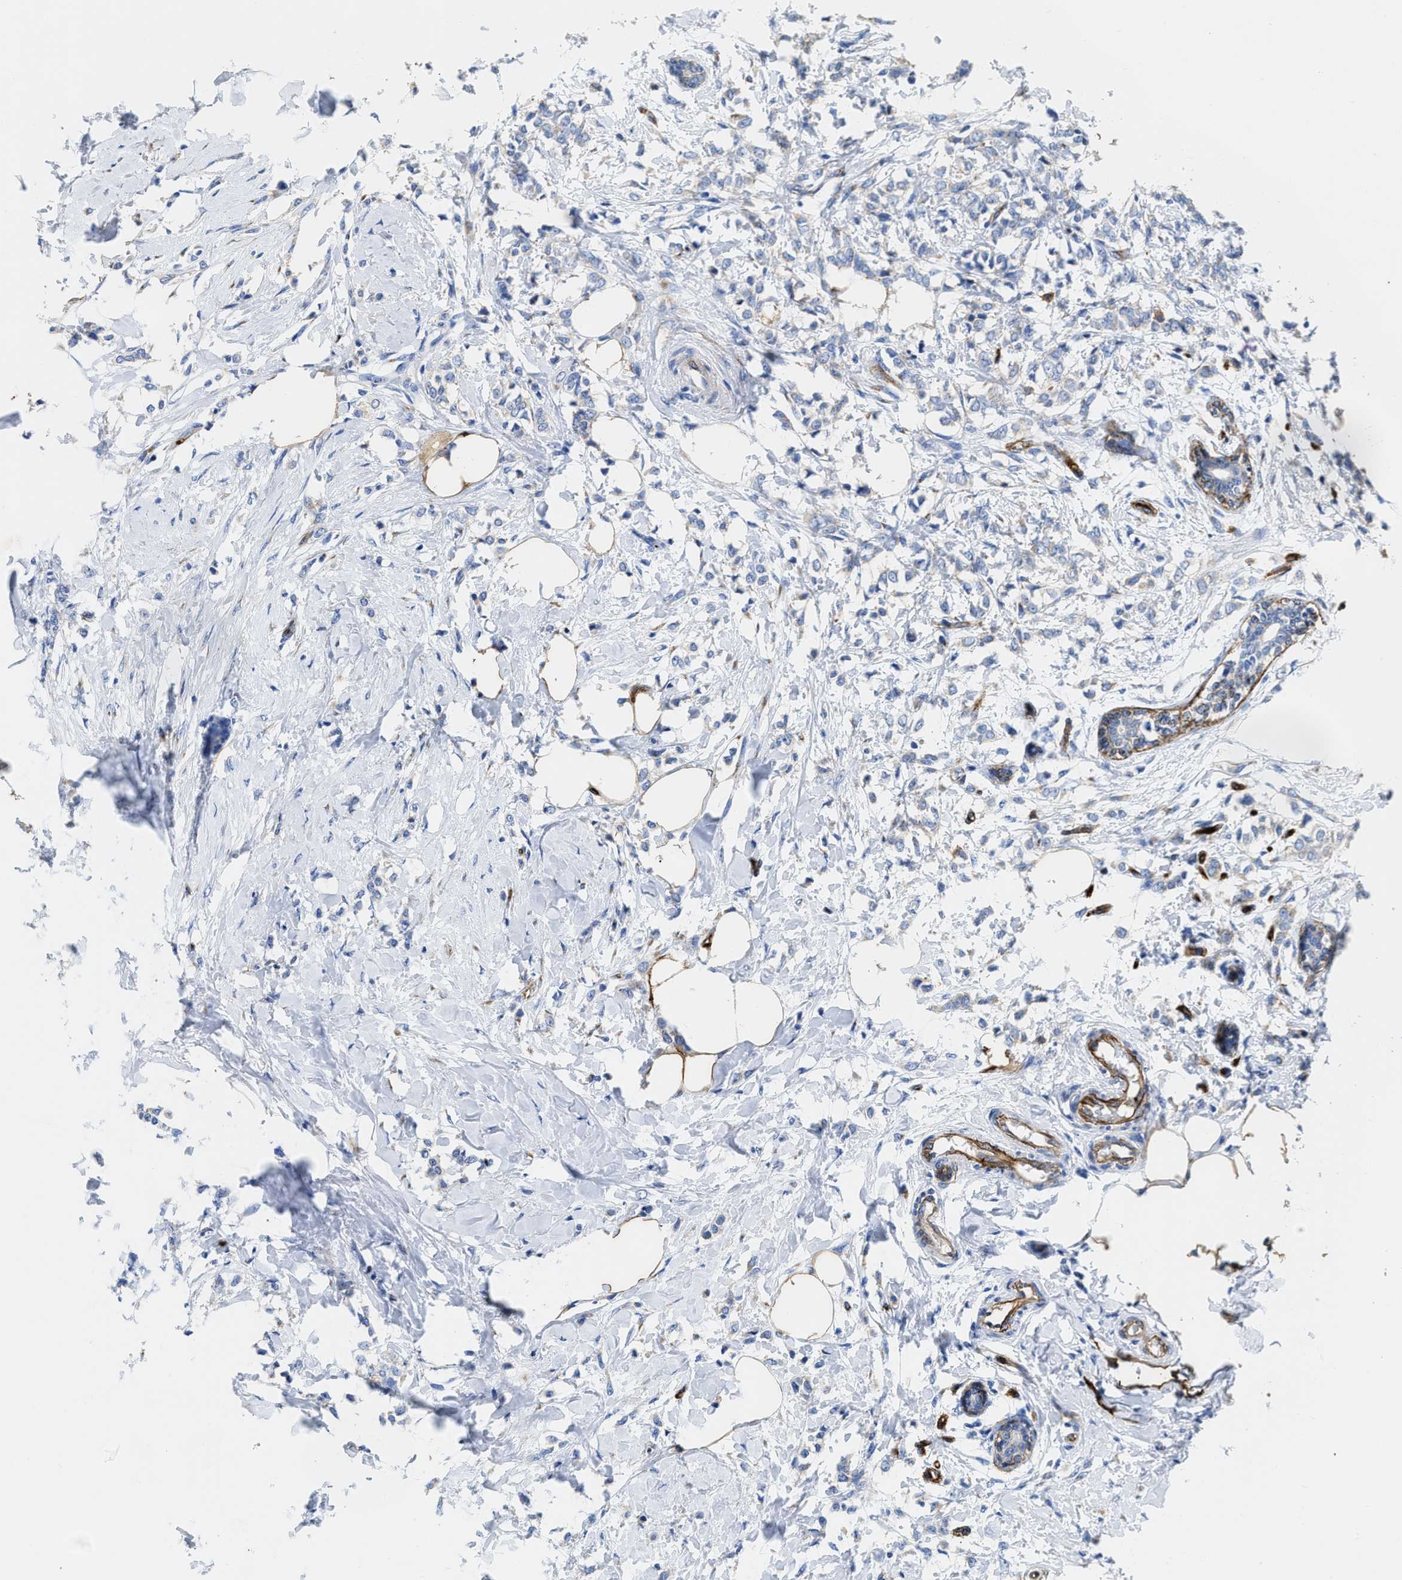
{"staining": {"intensity": "negative", "quantity": "none", "location": "none"}, "tissue": "breast cancer", "cell_type": "Tumor cells", "image_type": "cancer", "snomed": [{"axis": "morphology", "description": "Lobular carcinoma, in situ"}, {"axis": "morphology", "description": "Lobular carcinoma"}, {"axis": "topography", "description": "Breast"}], "caption": "Protein analysis of lobular carcinoma in situ (breast) displays no significant expression in tumor cells. Nuclei are stained in blue.", "gene": "TVP23B", "patient": {"sex": "female", "age": 41}}